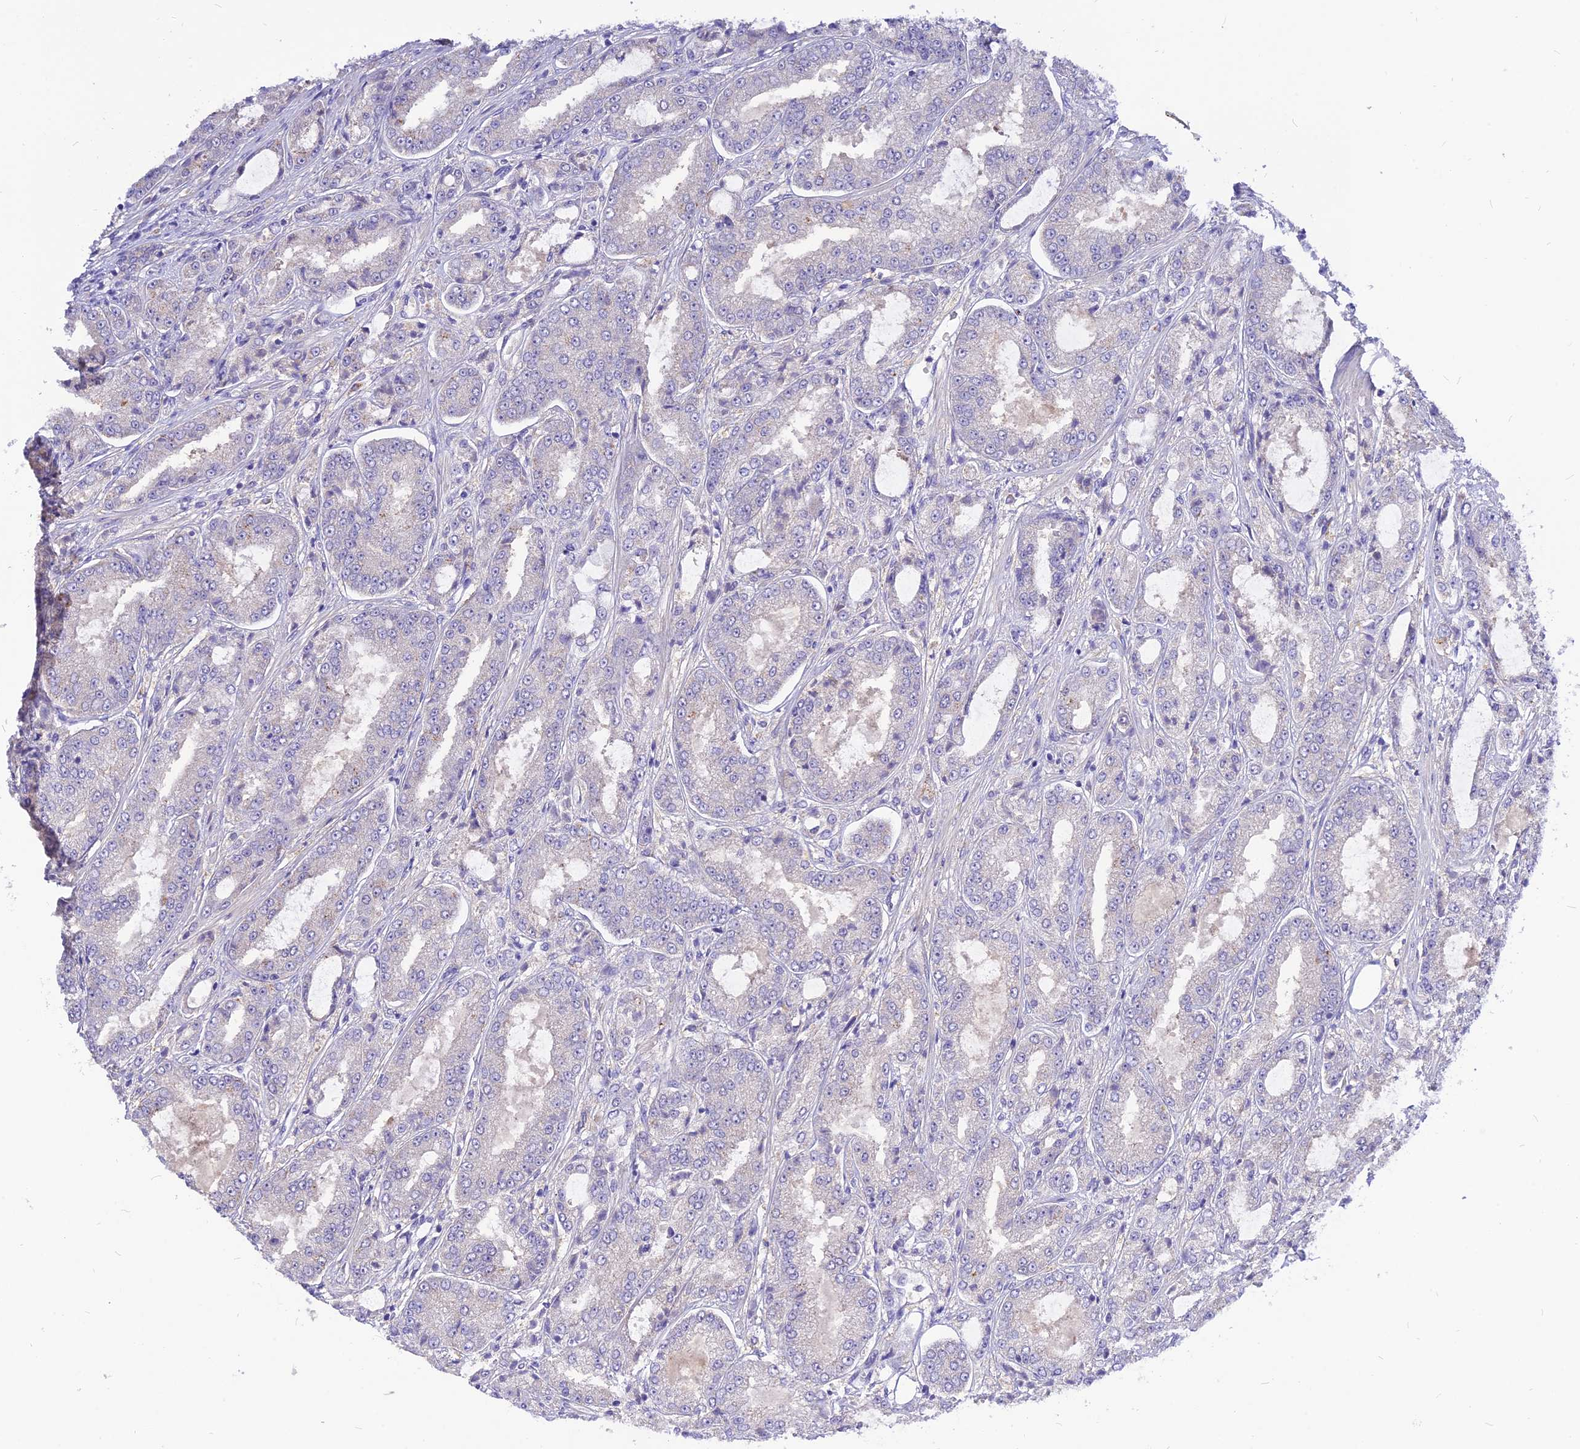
{"staining": {"intensity": "weak", "quantity": "<25%", "location": "cytoplasmic/membranous"}, "tissue": "prostate cancer", "cell_type": "Tumor cells", "image_type": "cancer", "snomed": [{"axis": "morphology", "description": "Adenocarcinoma, High grade"}, {"axis": "topography", "description": "Prostate"}], "caption": "This is an immunohistochemistry (IHC) micrograph of prostate adenocarcinoma (high-grade). There is no positivity in tumor cells.", "gene": "CZIB", "patient": {"sex": "male", "age": 71}}